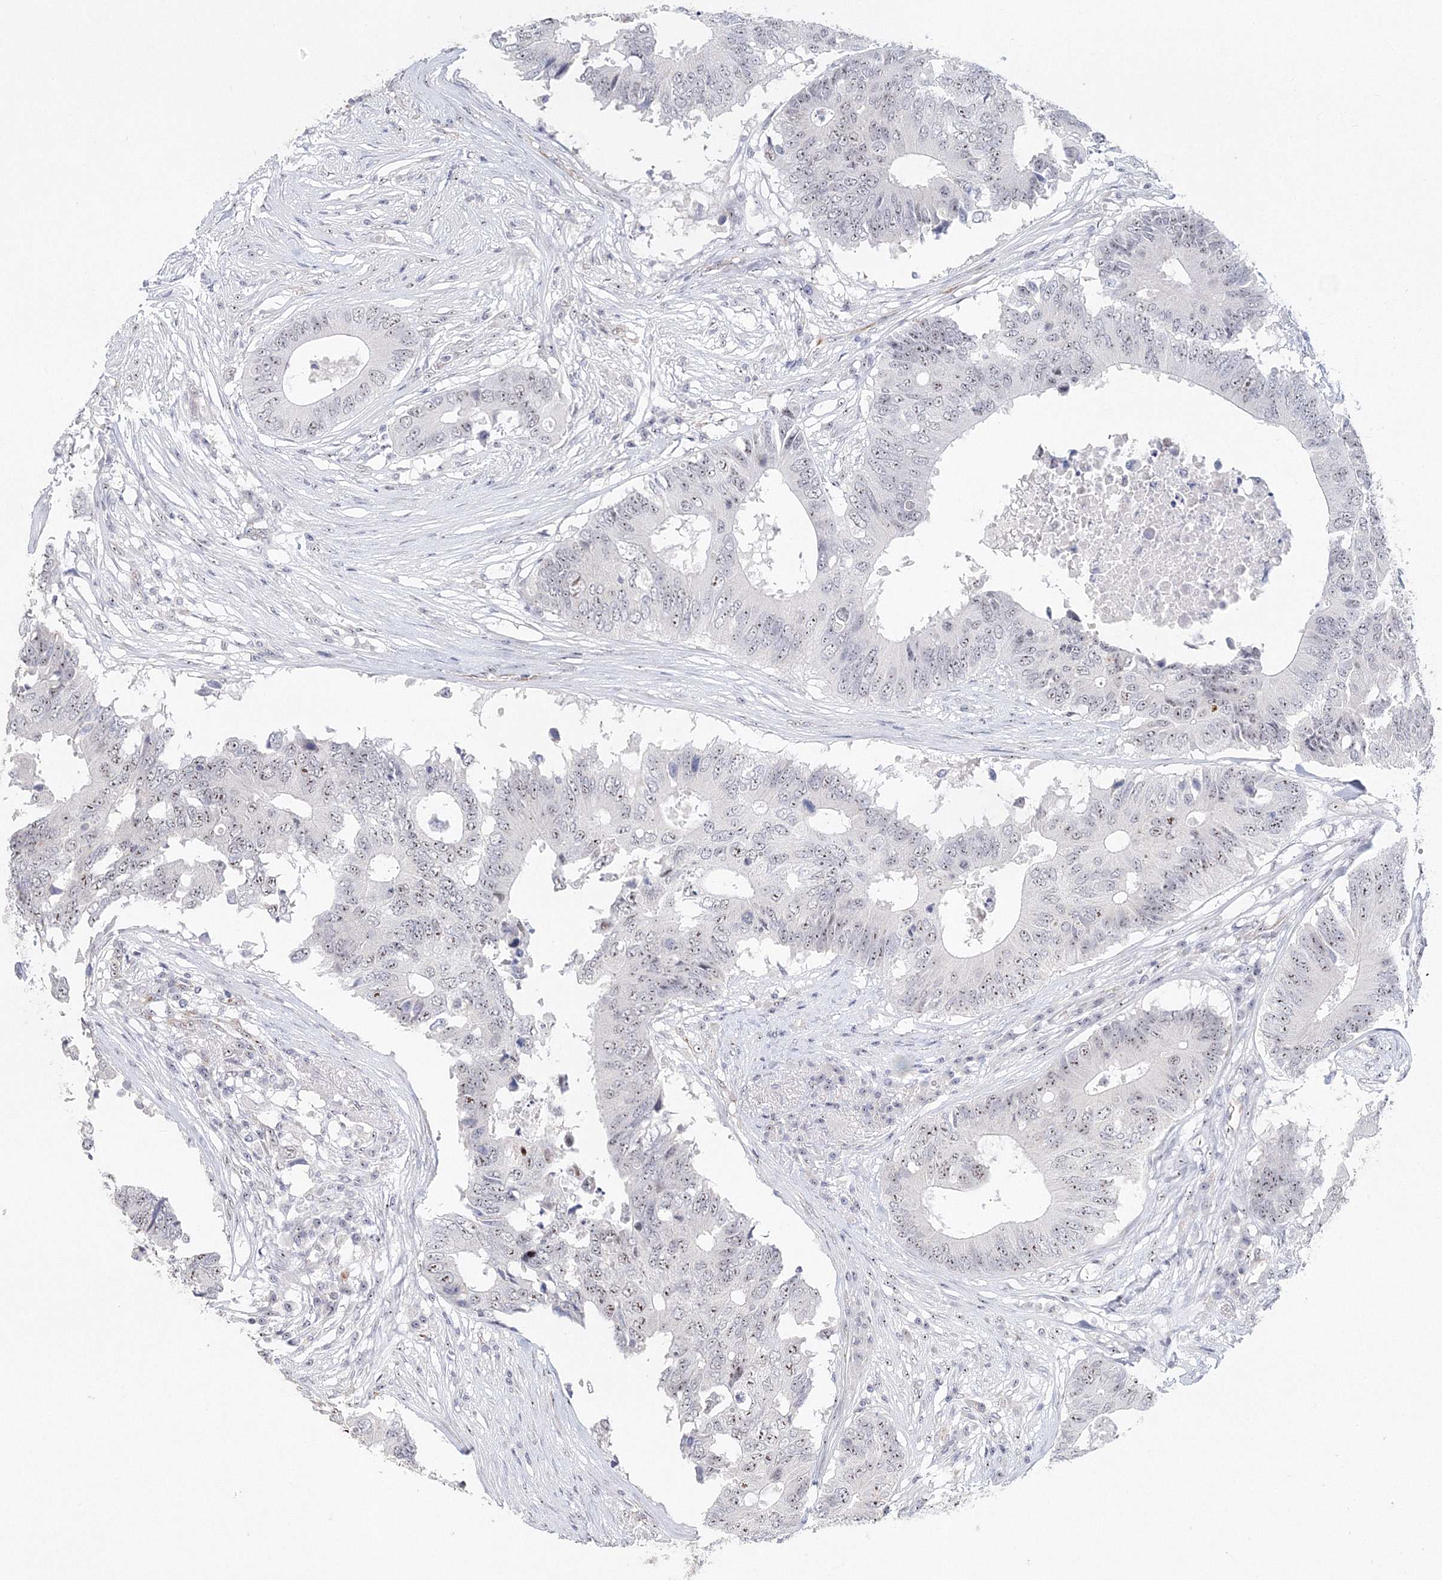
{"staining": {"intensity": "weak", "quantity": "25%-75%", "location": "nuclear"}, "tissue": "colorectal cancer", "cell_type": "Tumor cells", "image_type": "cancer", "snomed": [{"axis": "morphology", "description": "Adenocarcinoma, NOS"}, {"axis": "topography", "description": "Colon"}], "caption": "A histopathology image of colorectal cancer stained for a protein reveals weak nuclear brown staining in tumor cells.", "gene": "SIRT7", "patient": {"sex": "male", "age": 71}}